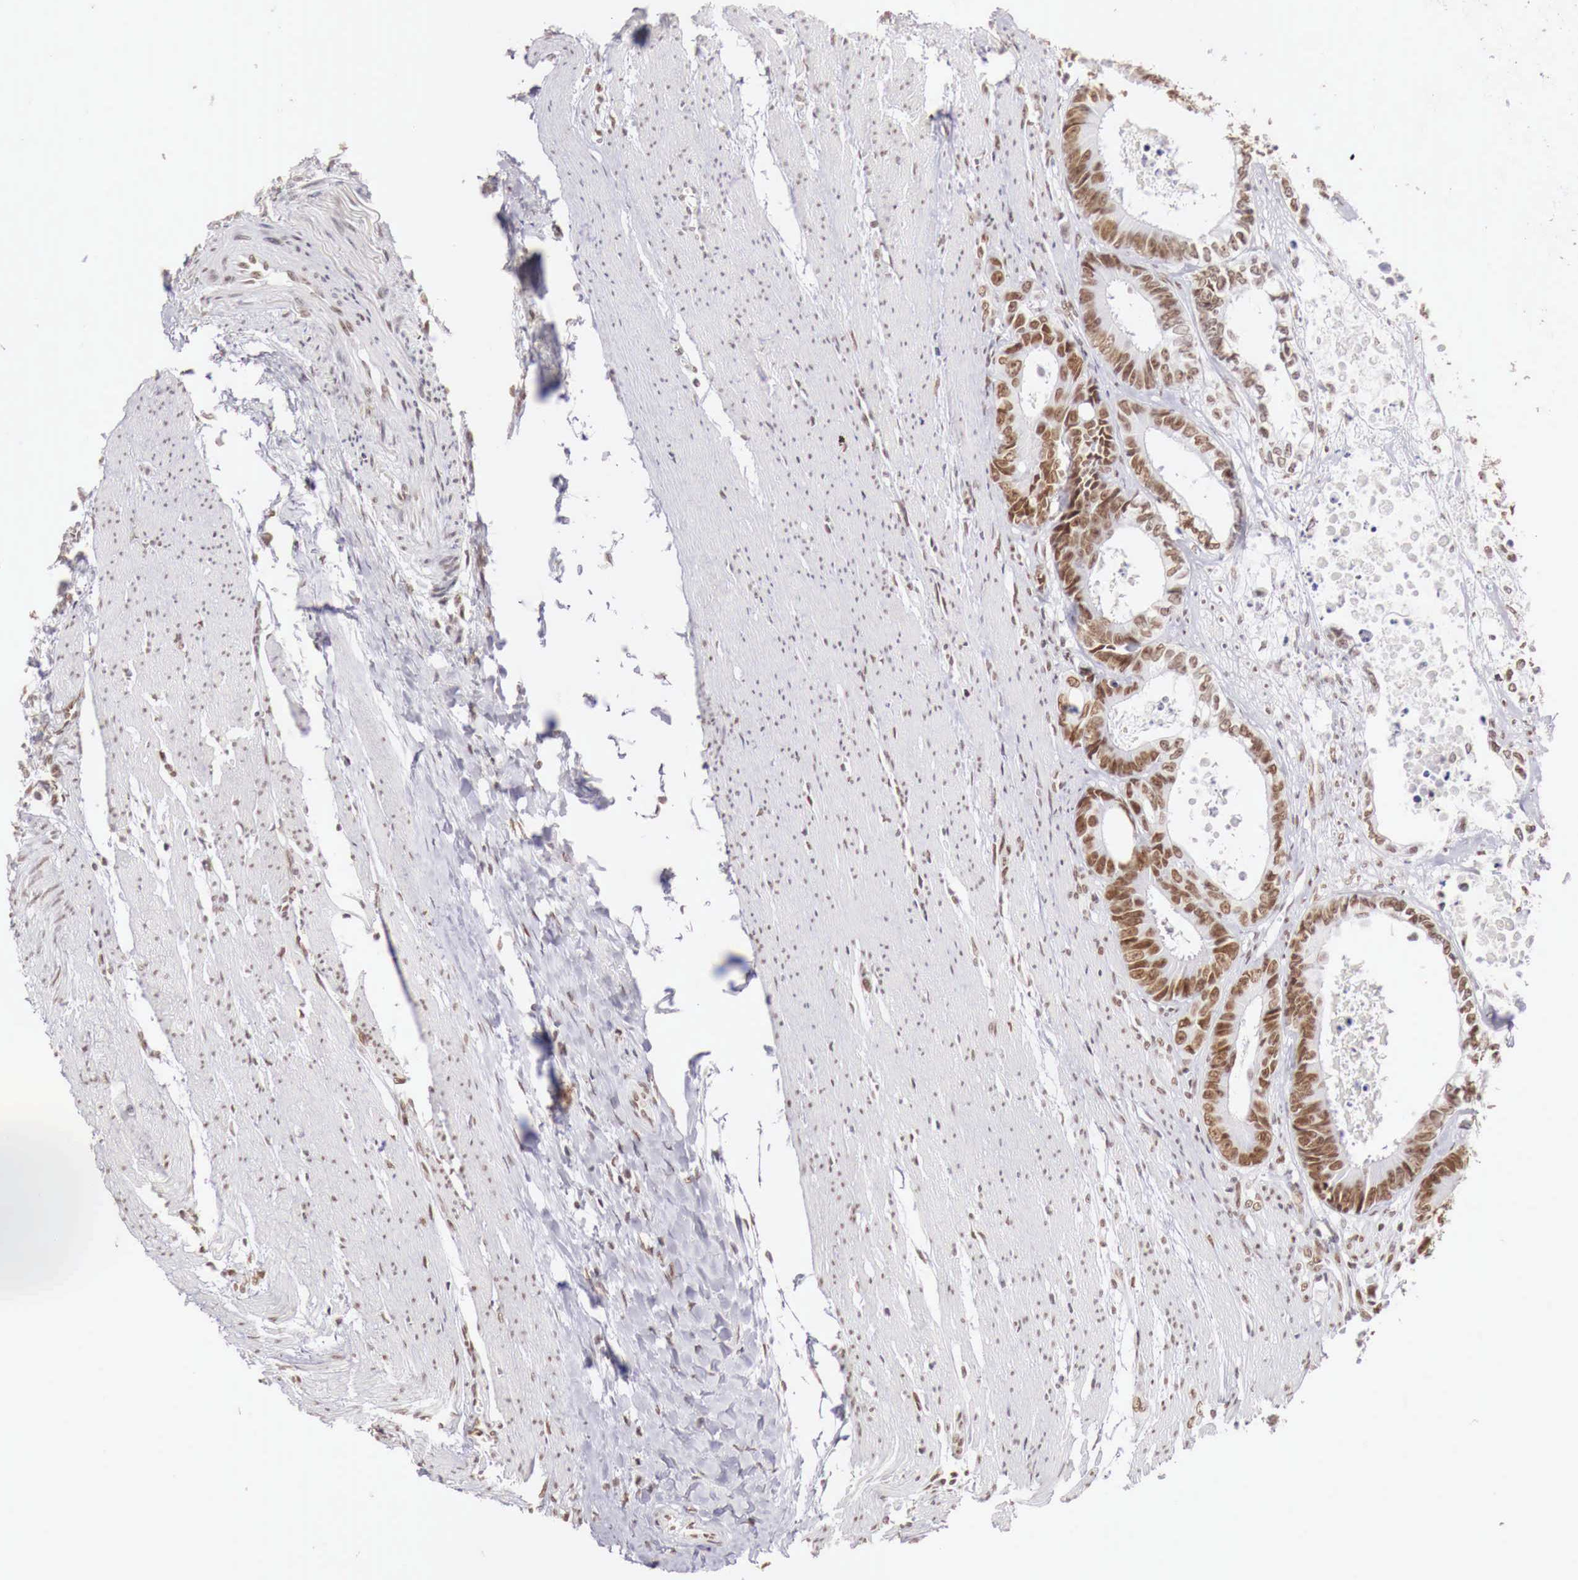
{"staining": {"intensity": "moderate", "quantity": "25%-75%", "location": "nuclear"}, "tissue": "colorectal cancer", "cell_type": "Tumor cells", "image_type": "cancer", "snomed": [{"axis": "morphology", "description": "Adenocarcinoma, NOS"}, {"axis": "topography", "description": "Rectum"}], "caption": "An IHC histopathology image of neoplastic tissue is shown. Protein staining in brown highlights moderate nuclear positivity in colorectal cancer (adenocarcinoma) within tumor cells.", "gene": "PHF14", "patient": {"sex": "female", "age": 98}}